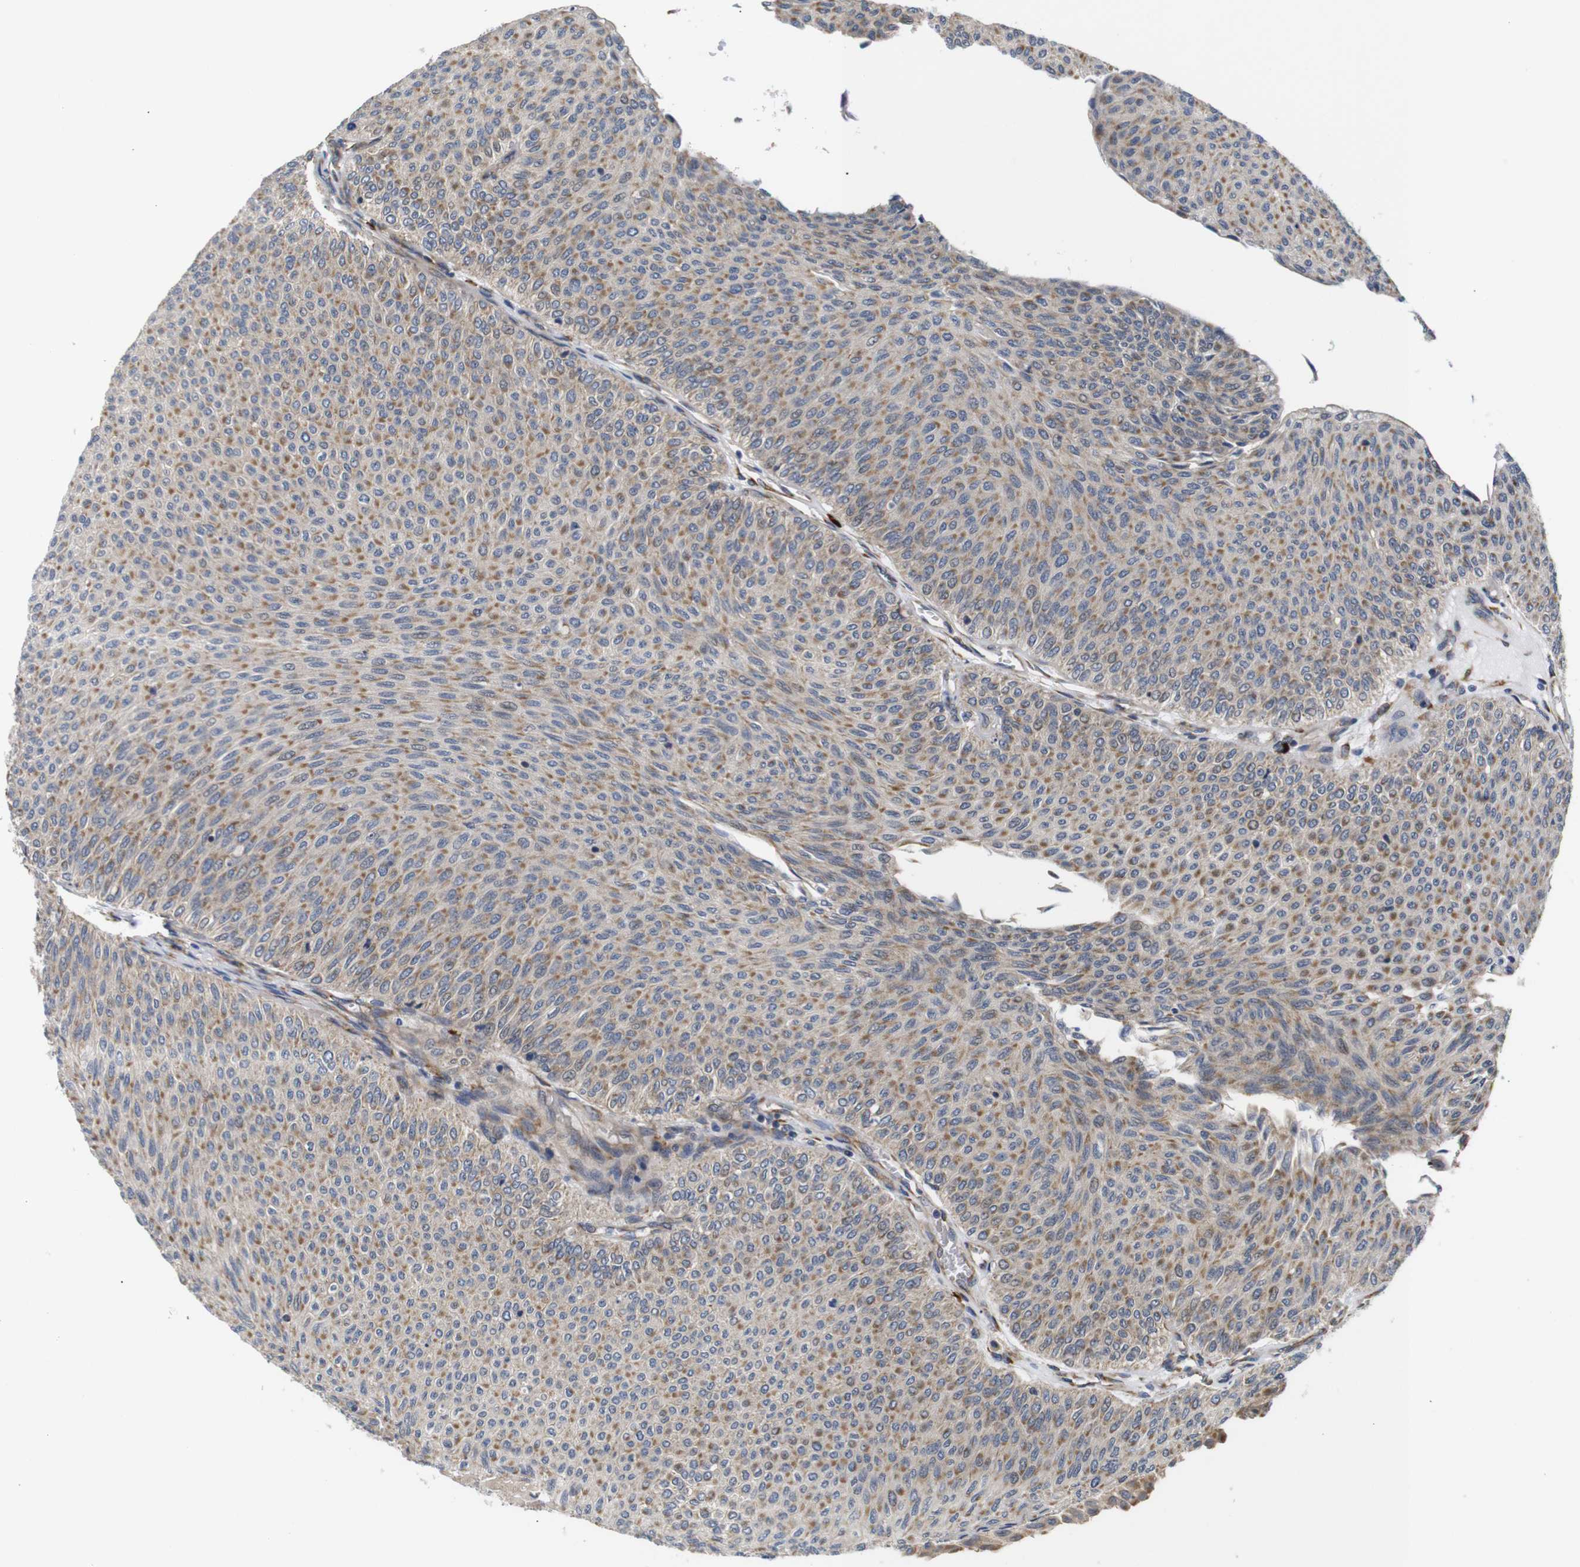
{"staining": {"intensity": "moderate", "quantity": ">75%", "location": "cytoplasmic/membranous"}, "tissue": "urothelial cancer", "cell_type": "Tumor cells", "image_type": "cancer", "snomed": [{"axis": "morphology", "description": "Urothelial carcinoma, Low grade"}, {"axis": "topography", "description": "Urinary bladder"}], "caption": "Low-grade urothelial carcinoma tissue demonstrates moderate cytoplasmic/membranous expression in about >75% of tumor cells", "gene": "KANK4", "patient": {"sex": "male", "age": 78}}